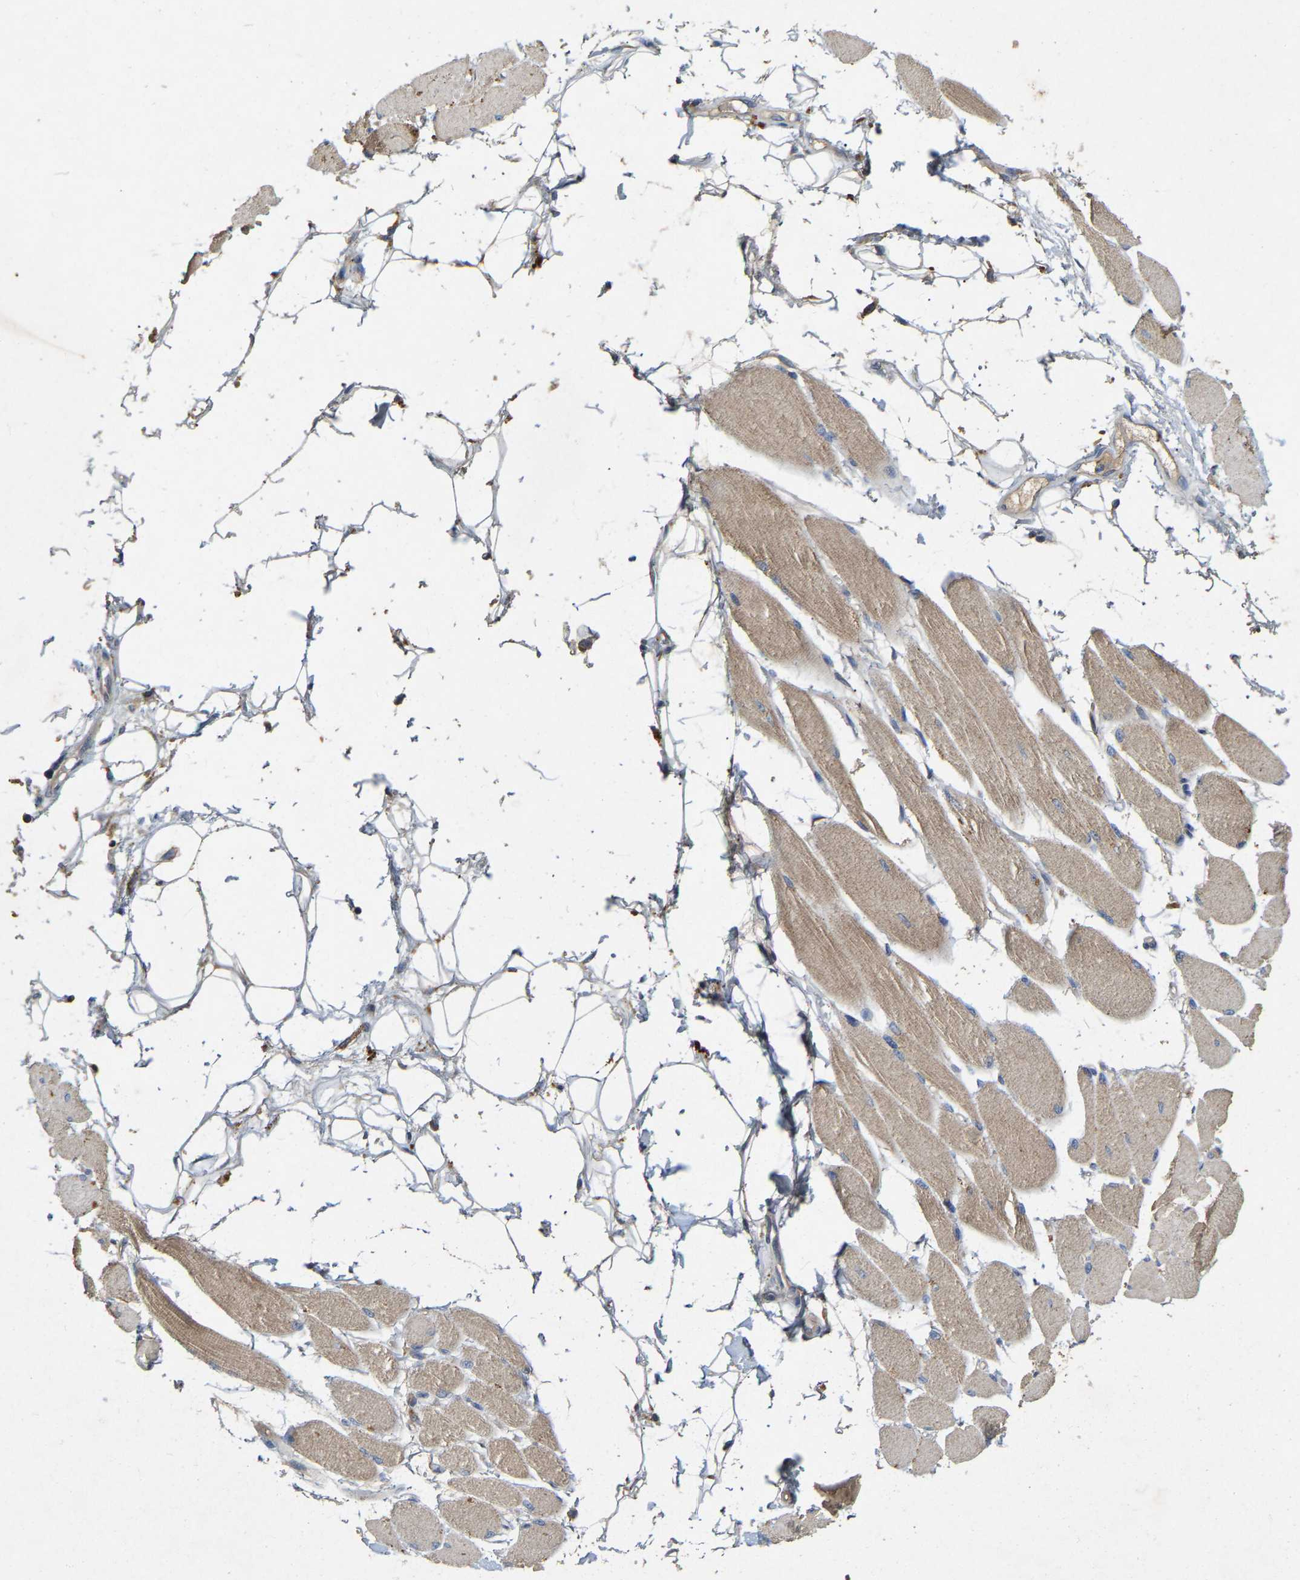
{"staining": {"intensity": "moderate", "quantity": ">75%", "location": "cytoplasmic/membranous"}, "tissue": "skeletal muscle", "cell_type": "Myocytes", "image_type": "normal", "snomed": [{"axis": "morphology", "description": "Normal tissue, NOS"}, {"axis": "topography", "description": "Skeletal muscle"}, {"axis": "topography", "description": "Peripheral nerve tissue"}], "caption": "A high-resolution image shows immunohistochemistry staining of normal skeletal muscle, which demonstrates moderate cytoplasmic/membranous staining in about >75% of myocytes.", "gene": "LPAR2", "patient": {"sex": "female", "age": 84}}